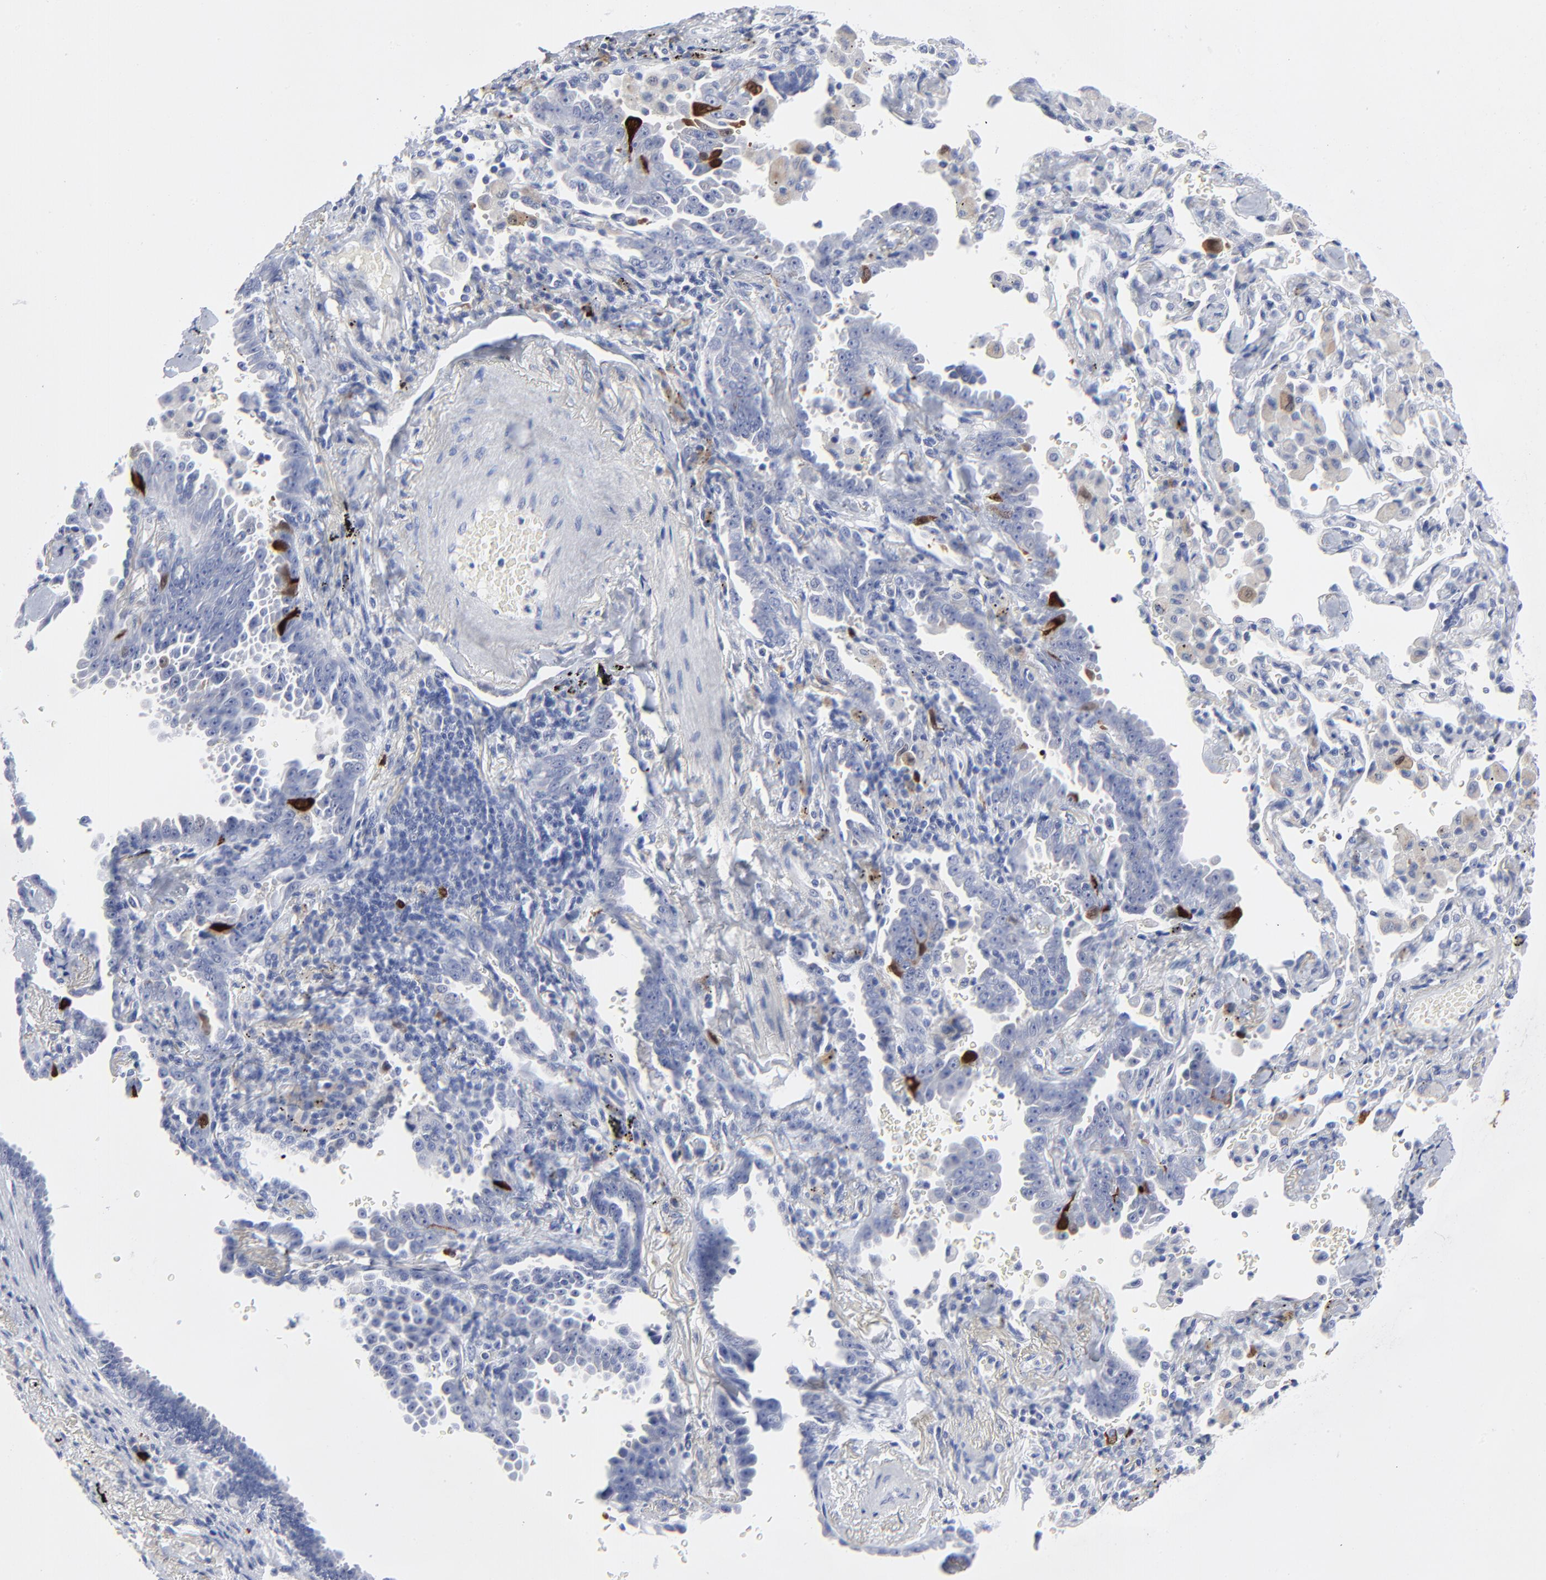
{"staining": {"intensity": "strong", "quantity": "<25%", "location": "cytoplasmic/membranous,nuclear"}, "tissue": "lung cancer", "cell_type": "Tumor cells", "image_type": "cancer", "snomed": [{"axis": "morphology", "description": "Adenocarcinoma, NOS"}, {"axis": "topography", "description": "Lung"}], "caption": "This is an image of immunohistochemistry staining of adenocarcinoma (lung), which shows strong staining in the cytoplasmic/membranous and nuclear of tumor cells.", "gene": "CDK1", "patient": {"sex": "female", "age": 64}}